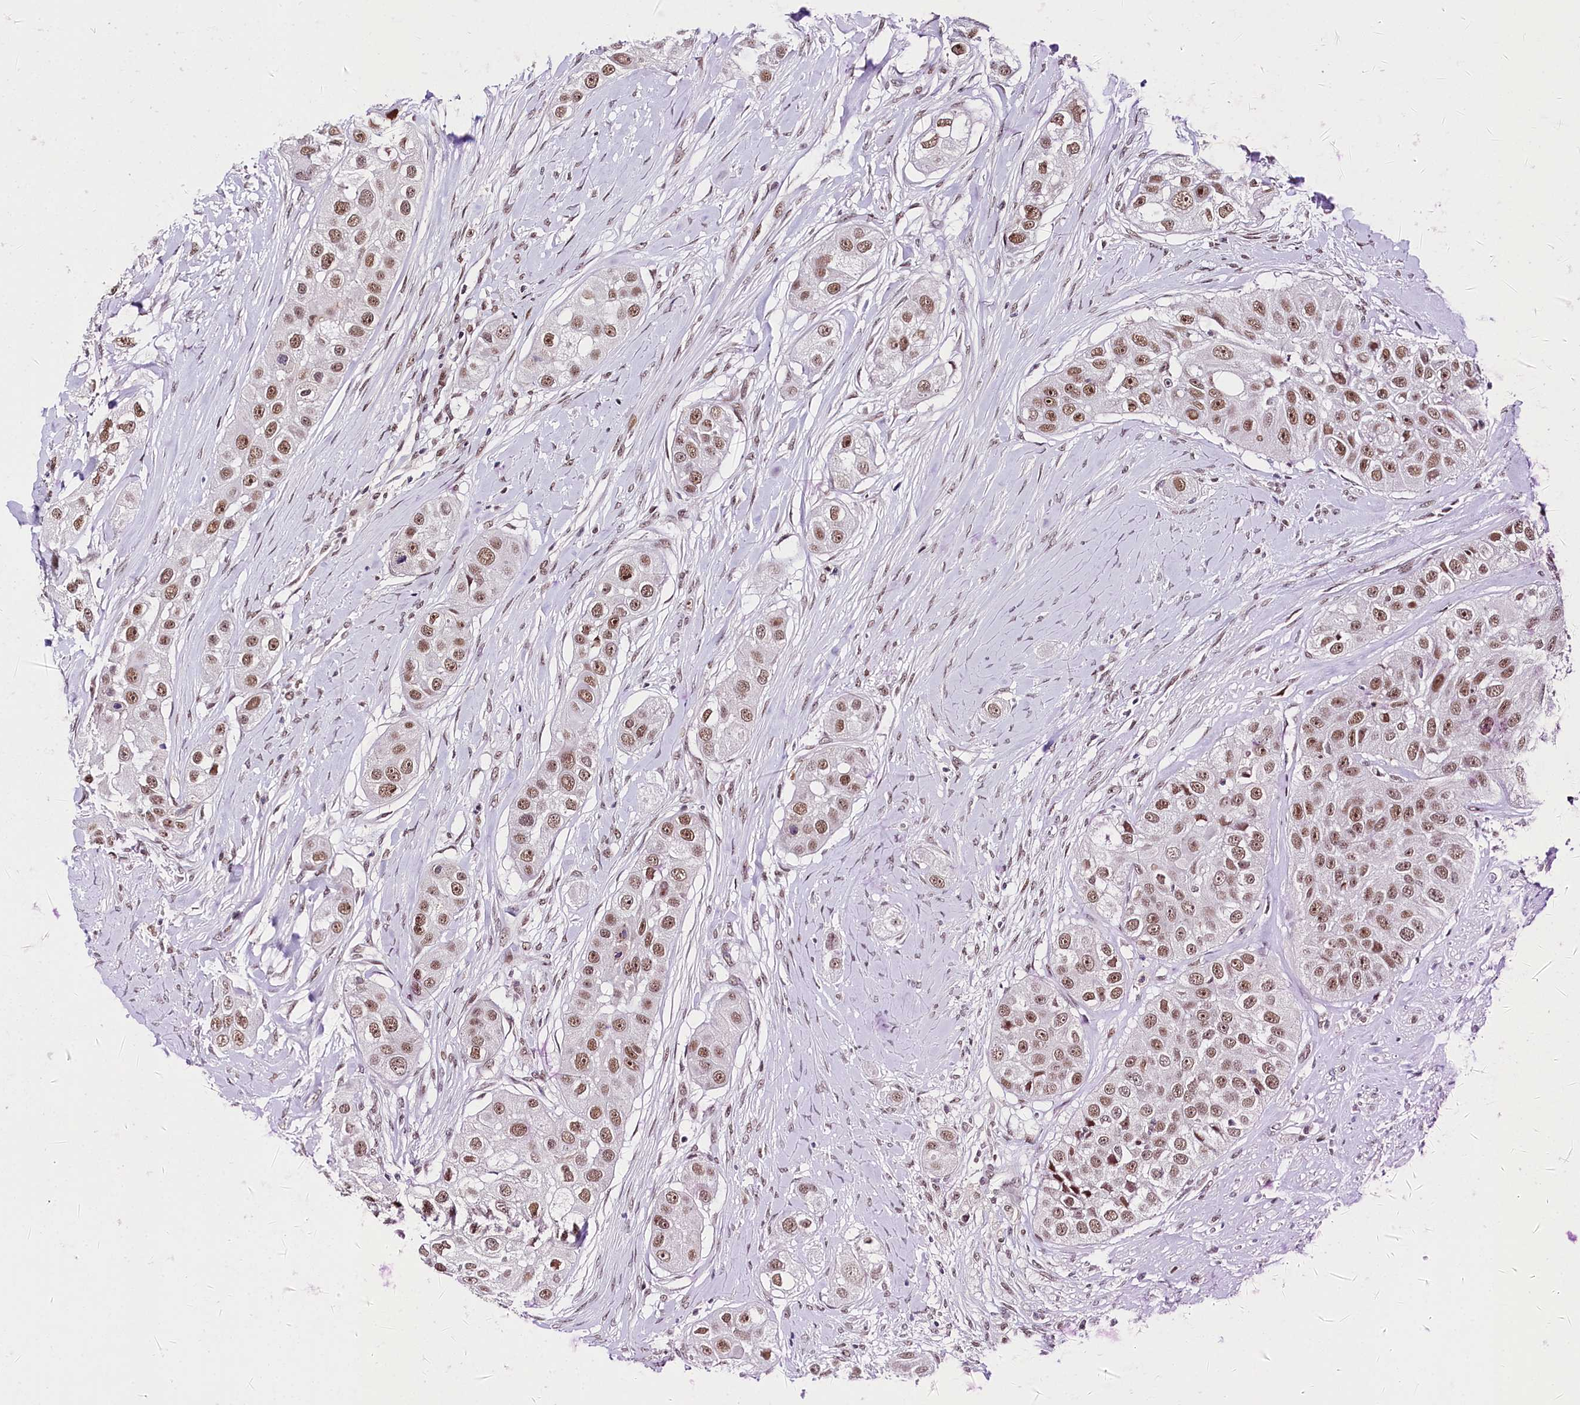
{"staining": {"intensity": "moderate", "quantity": ">75%", "location": "nuclear"}, "tissue": "head and neck cancer", "cell_type": "Tumor cells", "image_type": "cancer", "snomed": [{"axis": "morphology", "description": "Normal tissue, NOS"}, {"axis": "morphology", "description": "Squamous cell carcinoma, NOS"}, {"axis": "topography", "description": "Skeletal muscle"}, {"axis": "topography", "description": "Head-Neck"}], "caption": "Human head and neck cancer stained with a protein marker demonstrates moderate staining in tumor cells.", "gene": "SCAF11", "patient": {"sex": "male", "age": 51}}